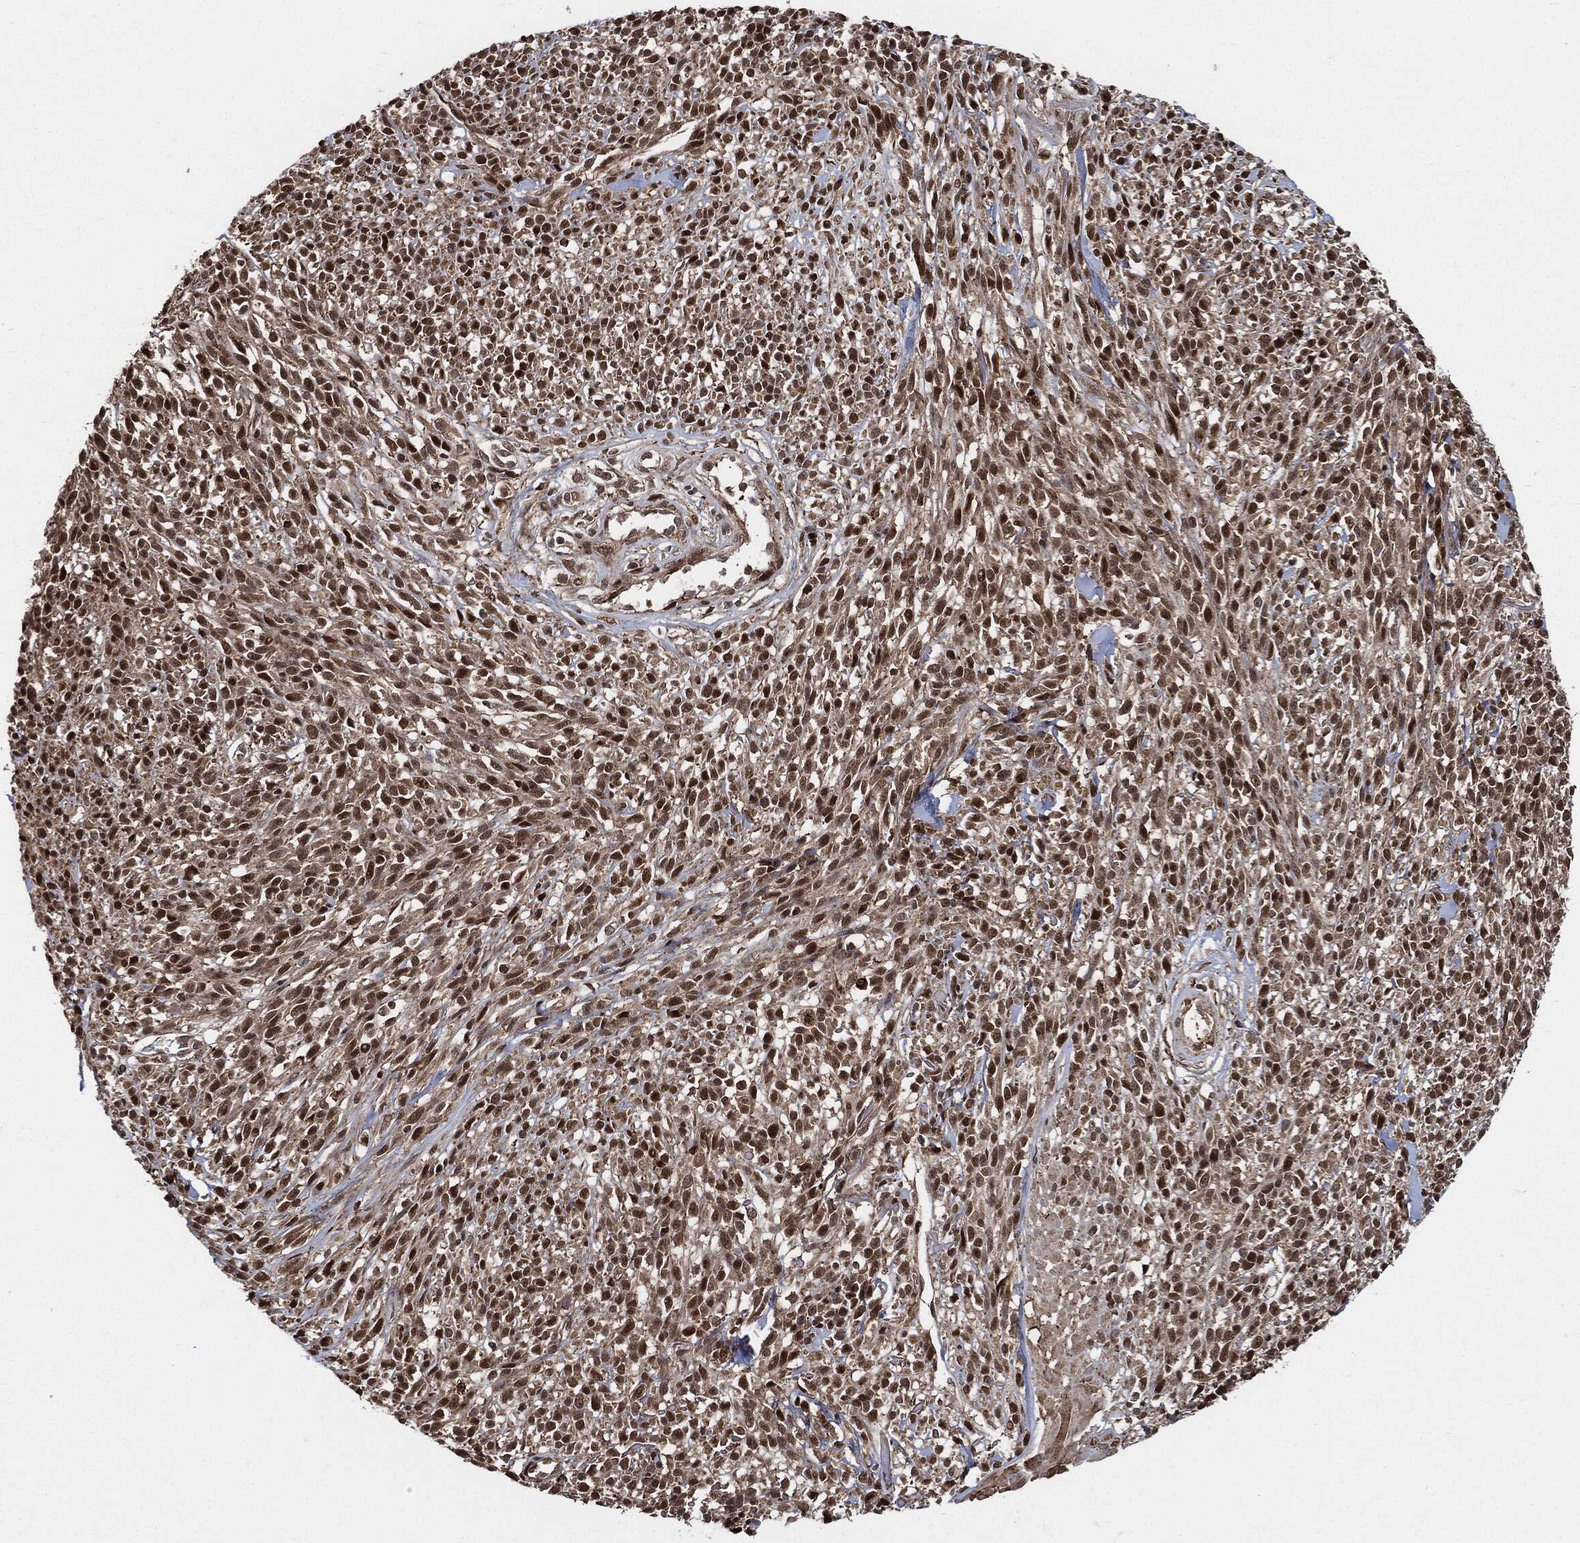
{"staining": {"intensity": "moderate", "quantity": ">75%", "location": "nuclear"}, "tissue": "melanoma", "cell_type": "Tumor cells", "image_type": "cancer", "snomed": [{"axis": "morphology", "description": "Malignant melanoma, NOS"}, {"axis": "topography", "description": "Skin"}, {"axis": "topography", "description": "Skin of trunk"}], "caption": "IHC histopathology image of malignant melanoma stained for a protein (brown), which displays medium levels of moderate nuclear positivity in about >75% of tumor cells.", "gene": "CUTA", "patient": {"sex": "male", "age": 74}}